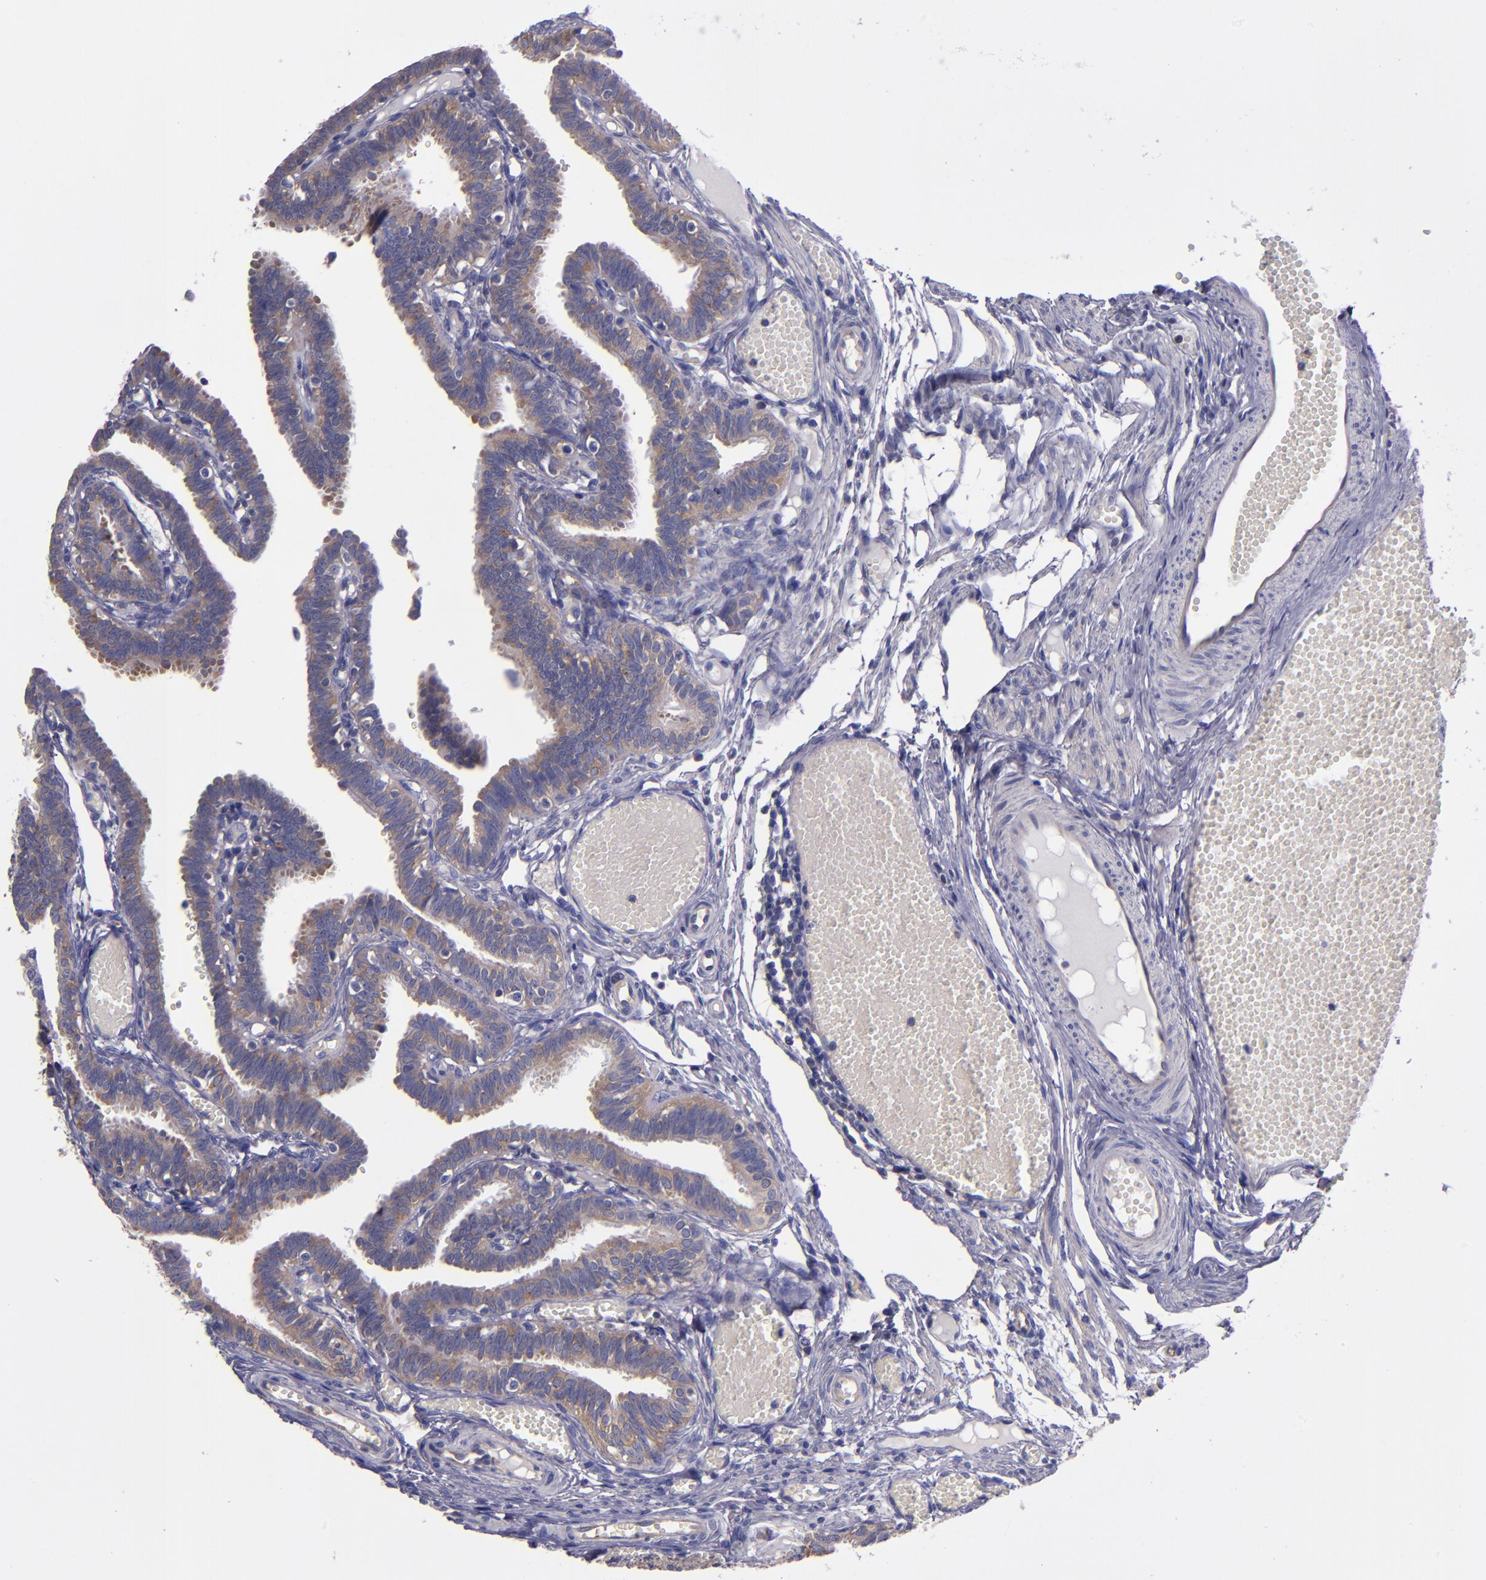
{"staining": {"intensity": "weak", "quantity": ">75%", "location": "cytoplasmic/membranous"}, "tissue": "fallopian tube", "cell_type": "Glandular cells", "image_type": "normal", "snomed": [{"axis": "morphology", "description": "Normal tissue, NOS"}, {"axis": "topography", "description": "Fallopian tube"}], "caption": "Immunohistochemical staining of benign fallopian tube reveals low levels of weak cytoplasmic/membranous expression in about >75% of glandular cells.", "gene": "CARS1", "patient": {"sex": "female", "age": 29}}